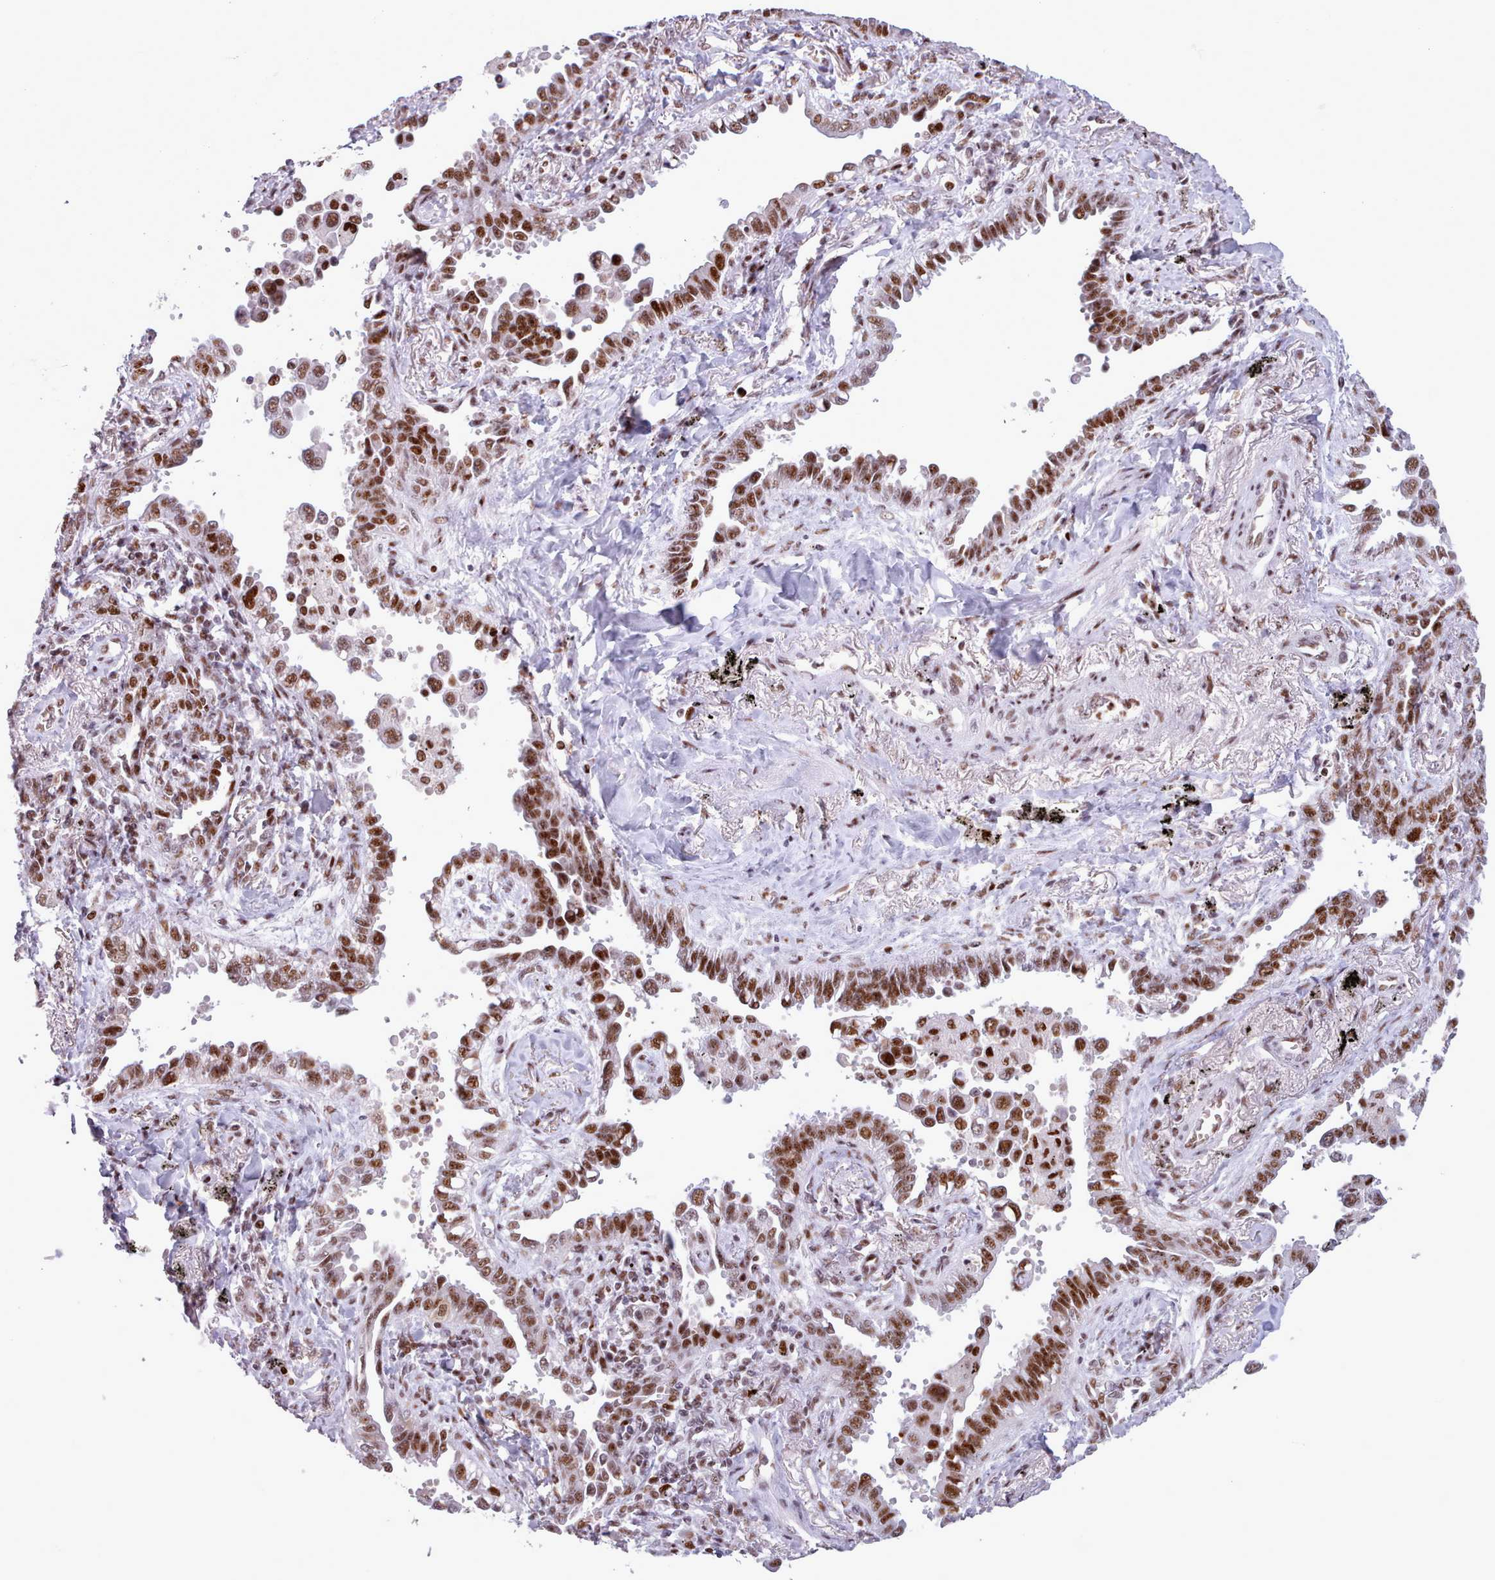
{"staining": {"intensity": "strong", "quantity": ">75%", "location": "nuclear"}, "tissue": "lung cancer", "cell_type": "Tumor cells", "image_type": "cancer", "snomed": [{"axis": "morphology", "description": "Adenocarcinoma, NOS"}, {"axis": "topography", "description": "Lung"}], "caption": "An immunohistochemistry (IHC) image of tumor tissue is shown. Protein staining in brown shows strong nuclear positivity in lung cancer within tumor cells.", "gene": "SRSF4", "patient": {"sex": "male", "age": 67}}